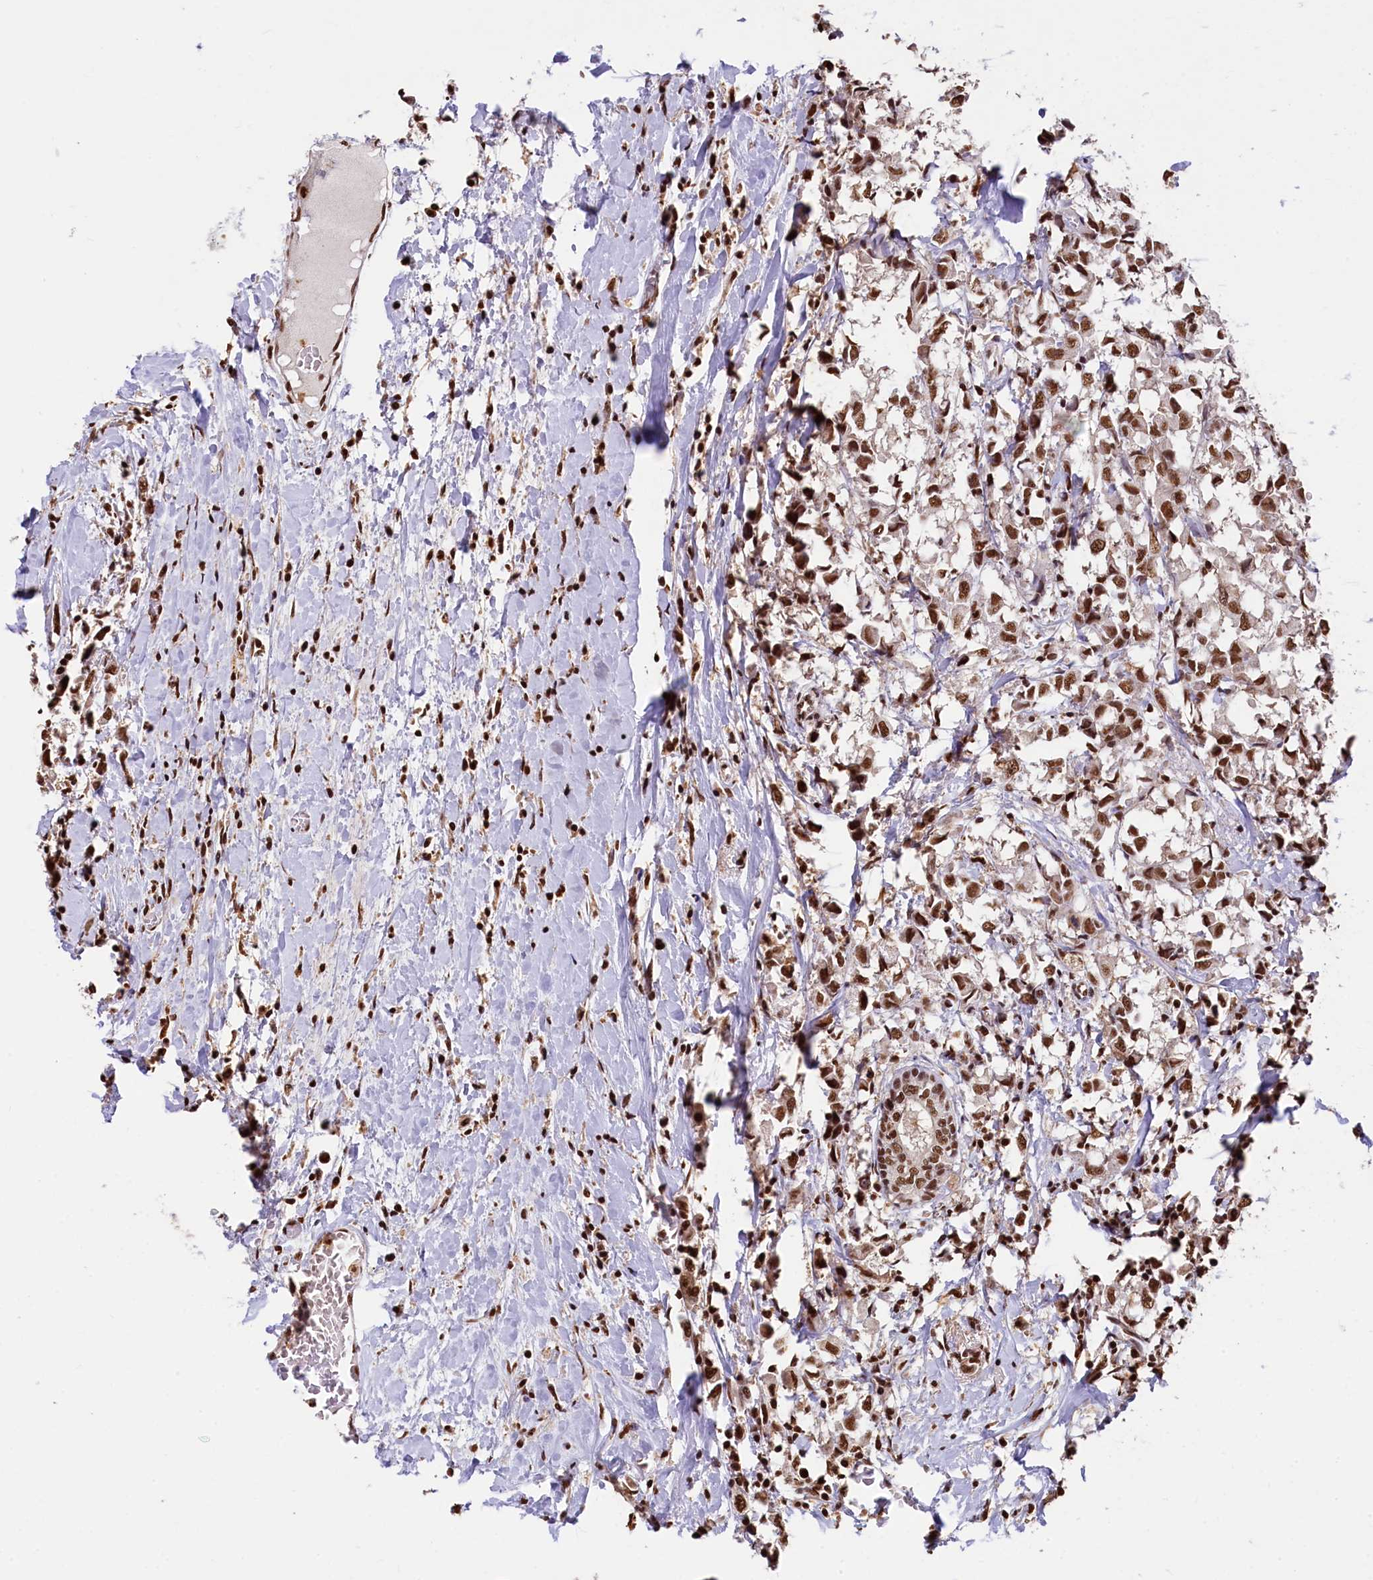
{"staining": {"intensity": "strong", "quantity": ">75%", "location": "nuclear"}, "tissue": "breast cancer", "cell_type": "Tumor cells", "image_type": "cancer", "snomed": [{"axis": "morphology", "description": "Duct carcinoma"}, {"axis": "topography", "description": "Breast"}], "caption": "A brown stain shows strong nuclear expression of a protein in breast infiltrating ductal carcinoma tumor cells.", "gene": "SNRPD2", "patient": {"sex": "female", "age": 61}}